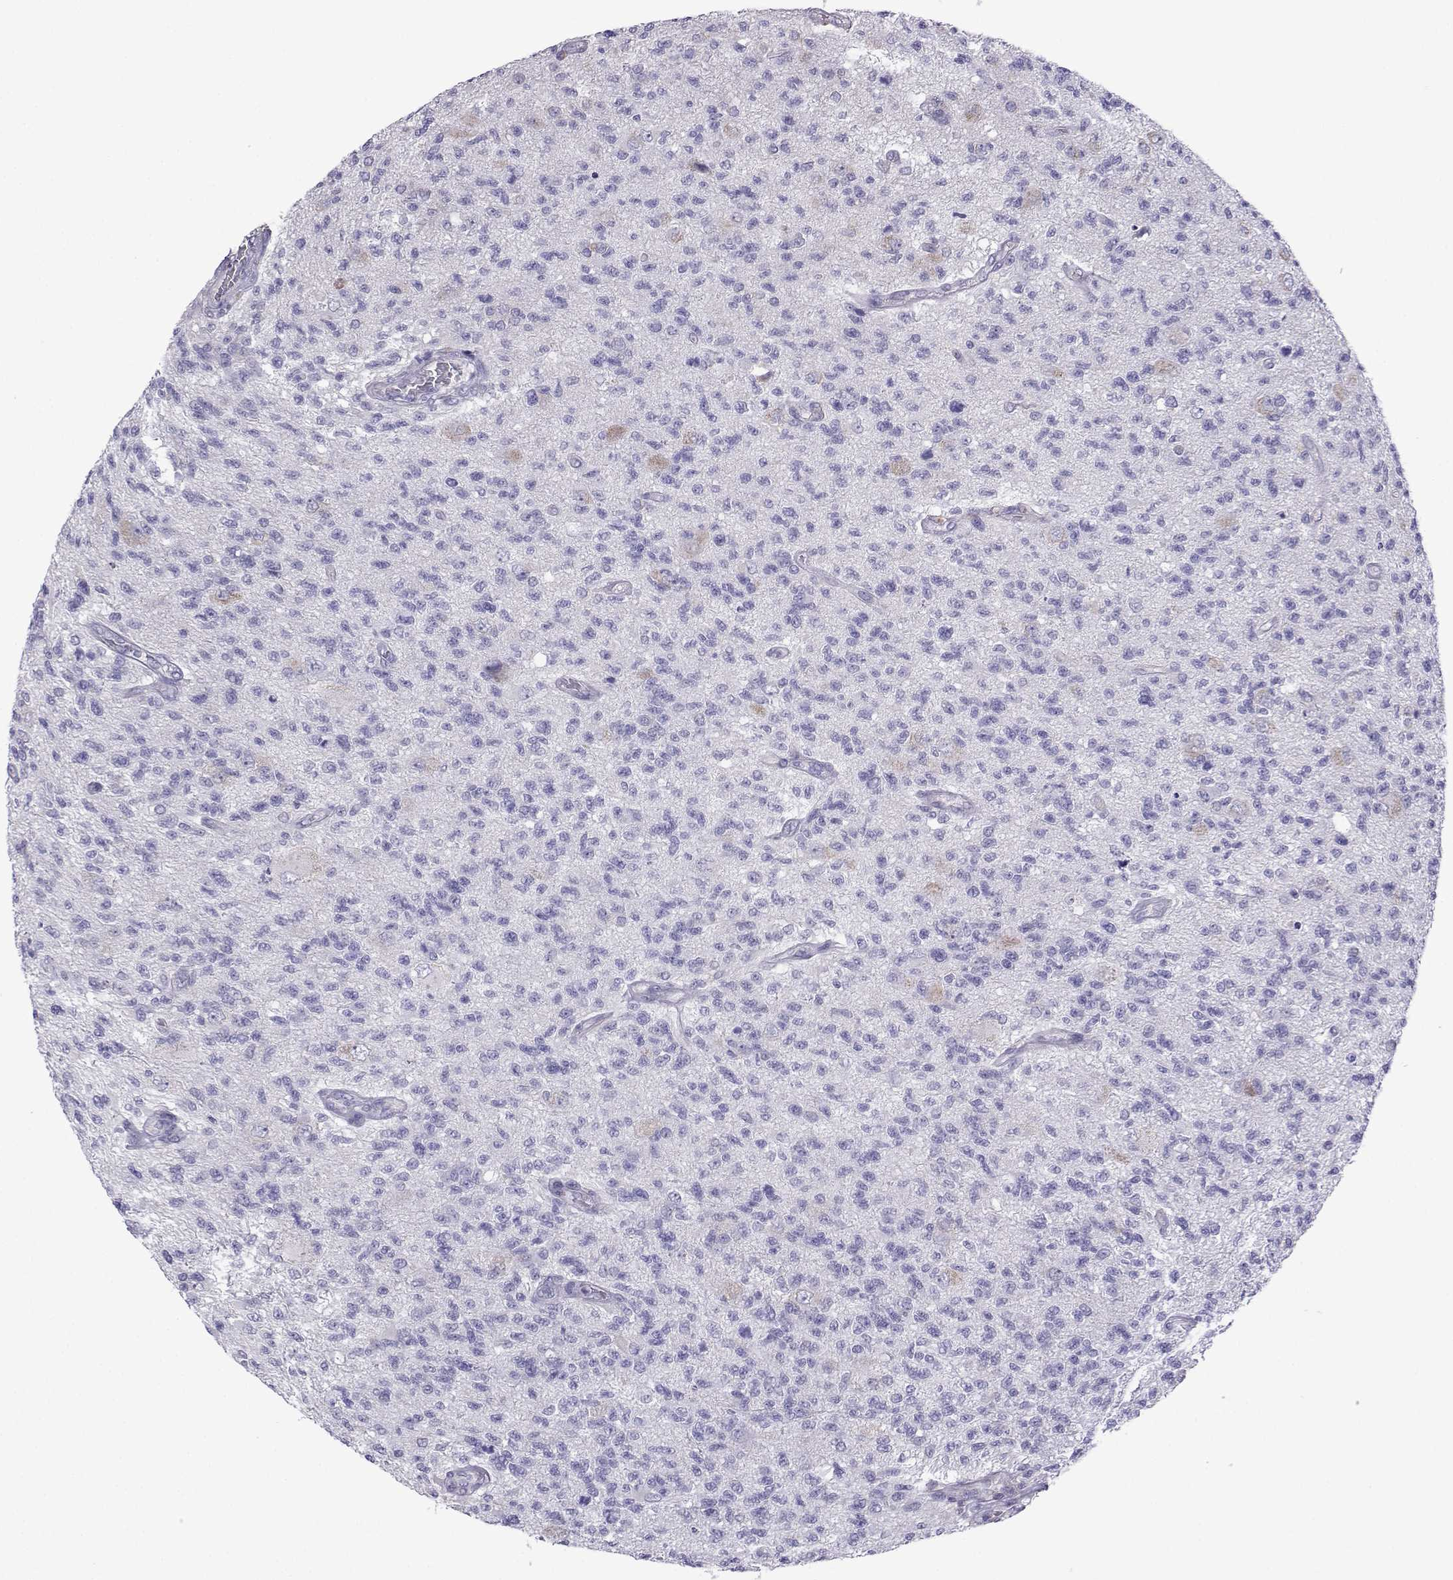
{"staining": {"intensity": "negative", "quantity": "none", "location": "none"}, "tissue": "glioma", "cell_type": "Tumor cells", "image_type": "cancer", "snomed": [{"axis": "morphology", "description": "Glioma, malignant, High grade"}, {"axis": "topography", "description": "Brain"}], "caption": "High-grade glioma (malignant) stained for a protein using immunohistochemistry demonstrates no expression tumor cells.", "gene": "CFAP70", "patient": {"sex": "male", "age": 56}}